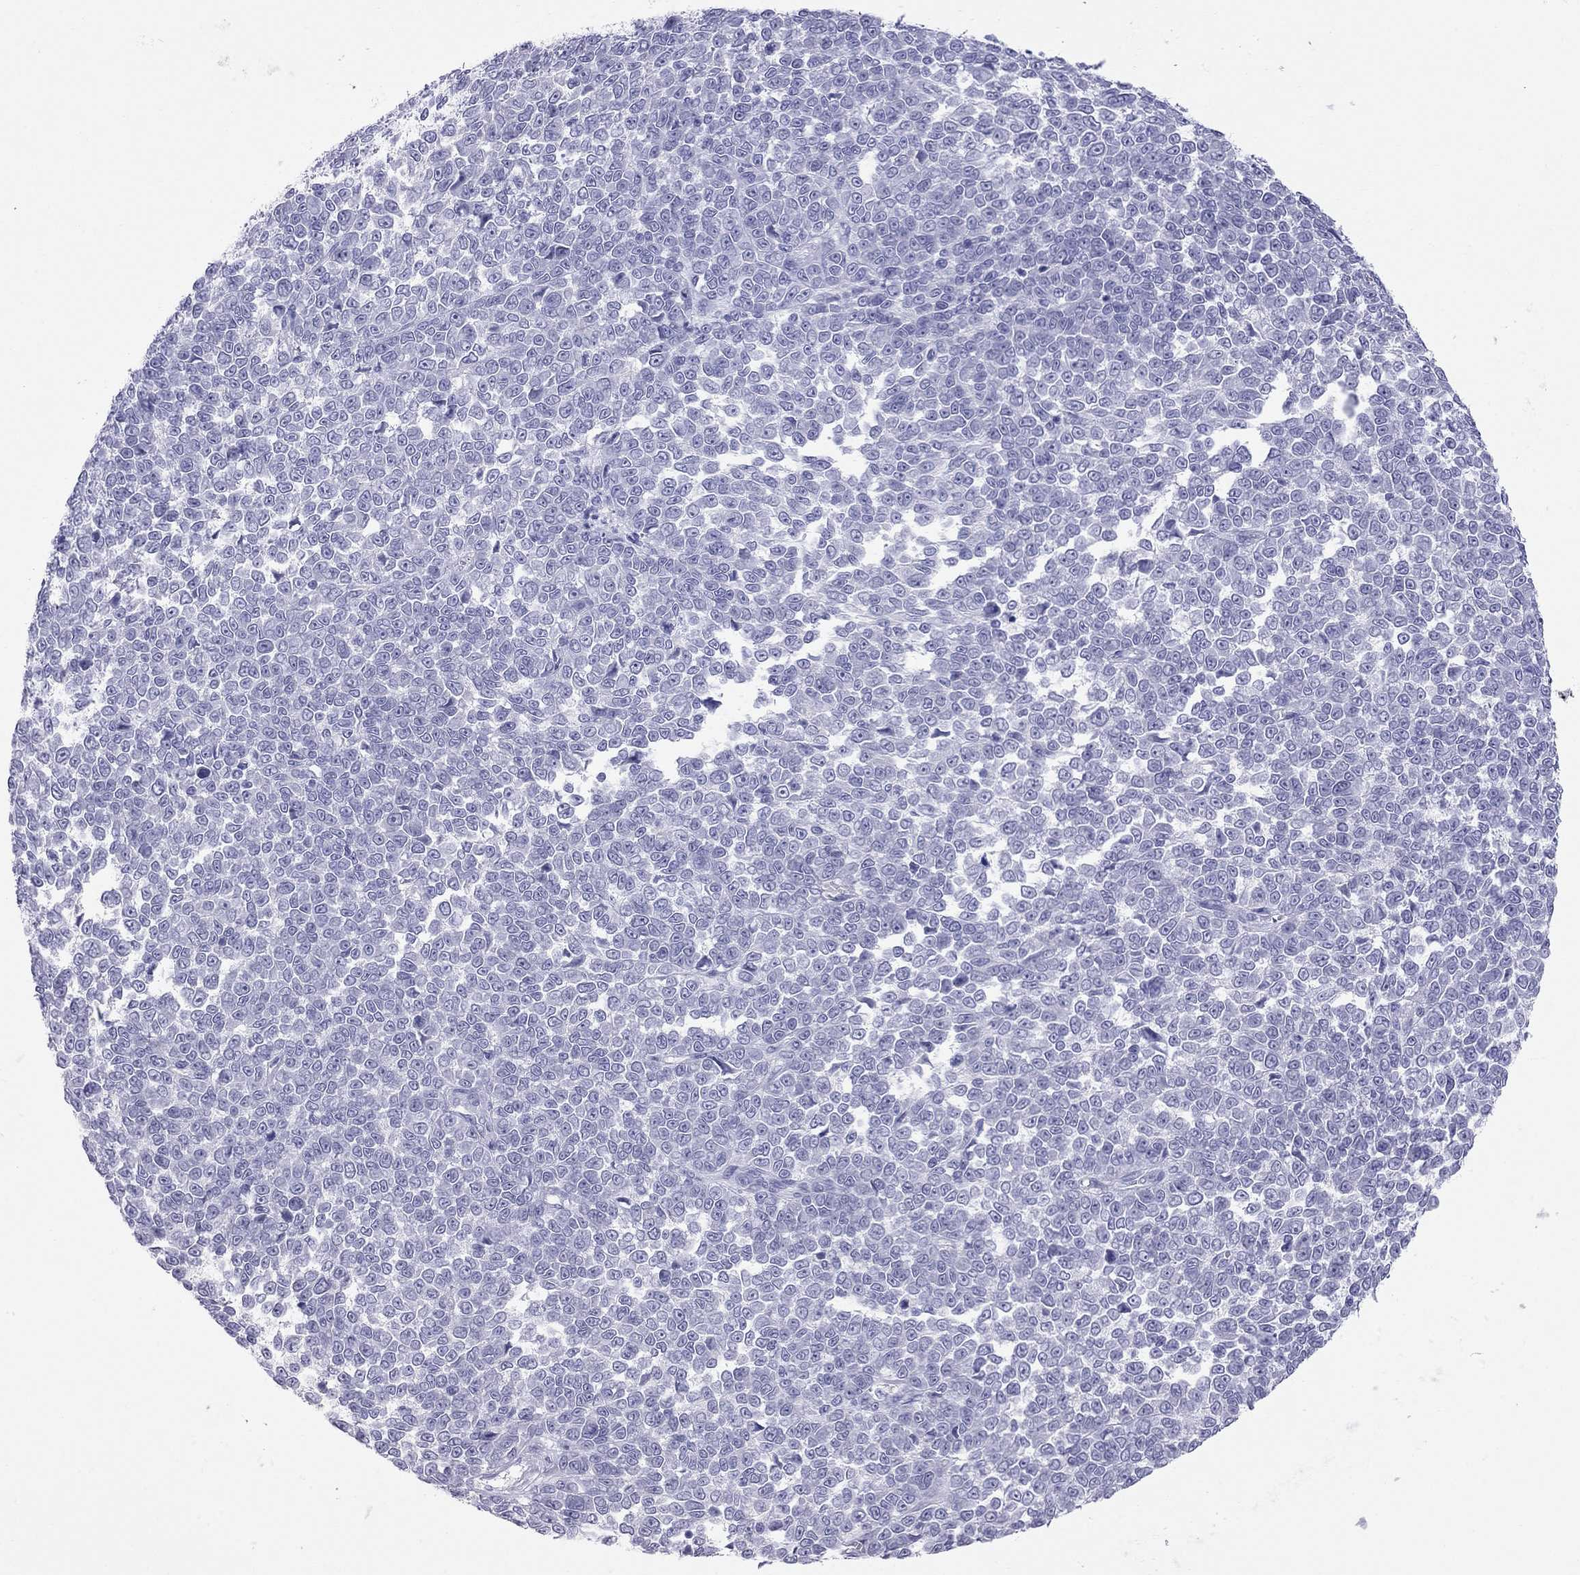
{"staining": {"intensity": "negative", "quantity": "none", "location": "none"}, "tissue": "melanoma", "cell_type": "Tumor cells", "image_type": "cancer", "snomed": [{"axis": "morphology", "description": "Malignant melanoma, NOS"}, {"axis": "topography", "description": "Skin"}], "caption": "Protein analysis of malignant melanoma exhibits no significant expression in tumor cells.", "gene": "TRPM3", "patient": {"sex": "female", "age": 95}}